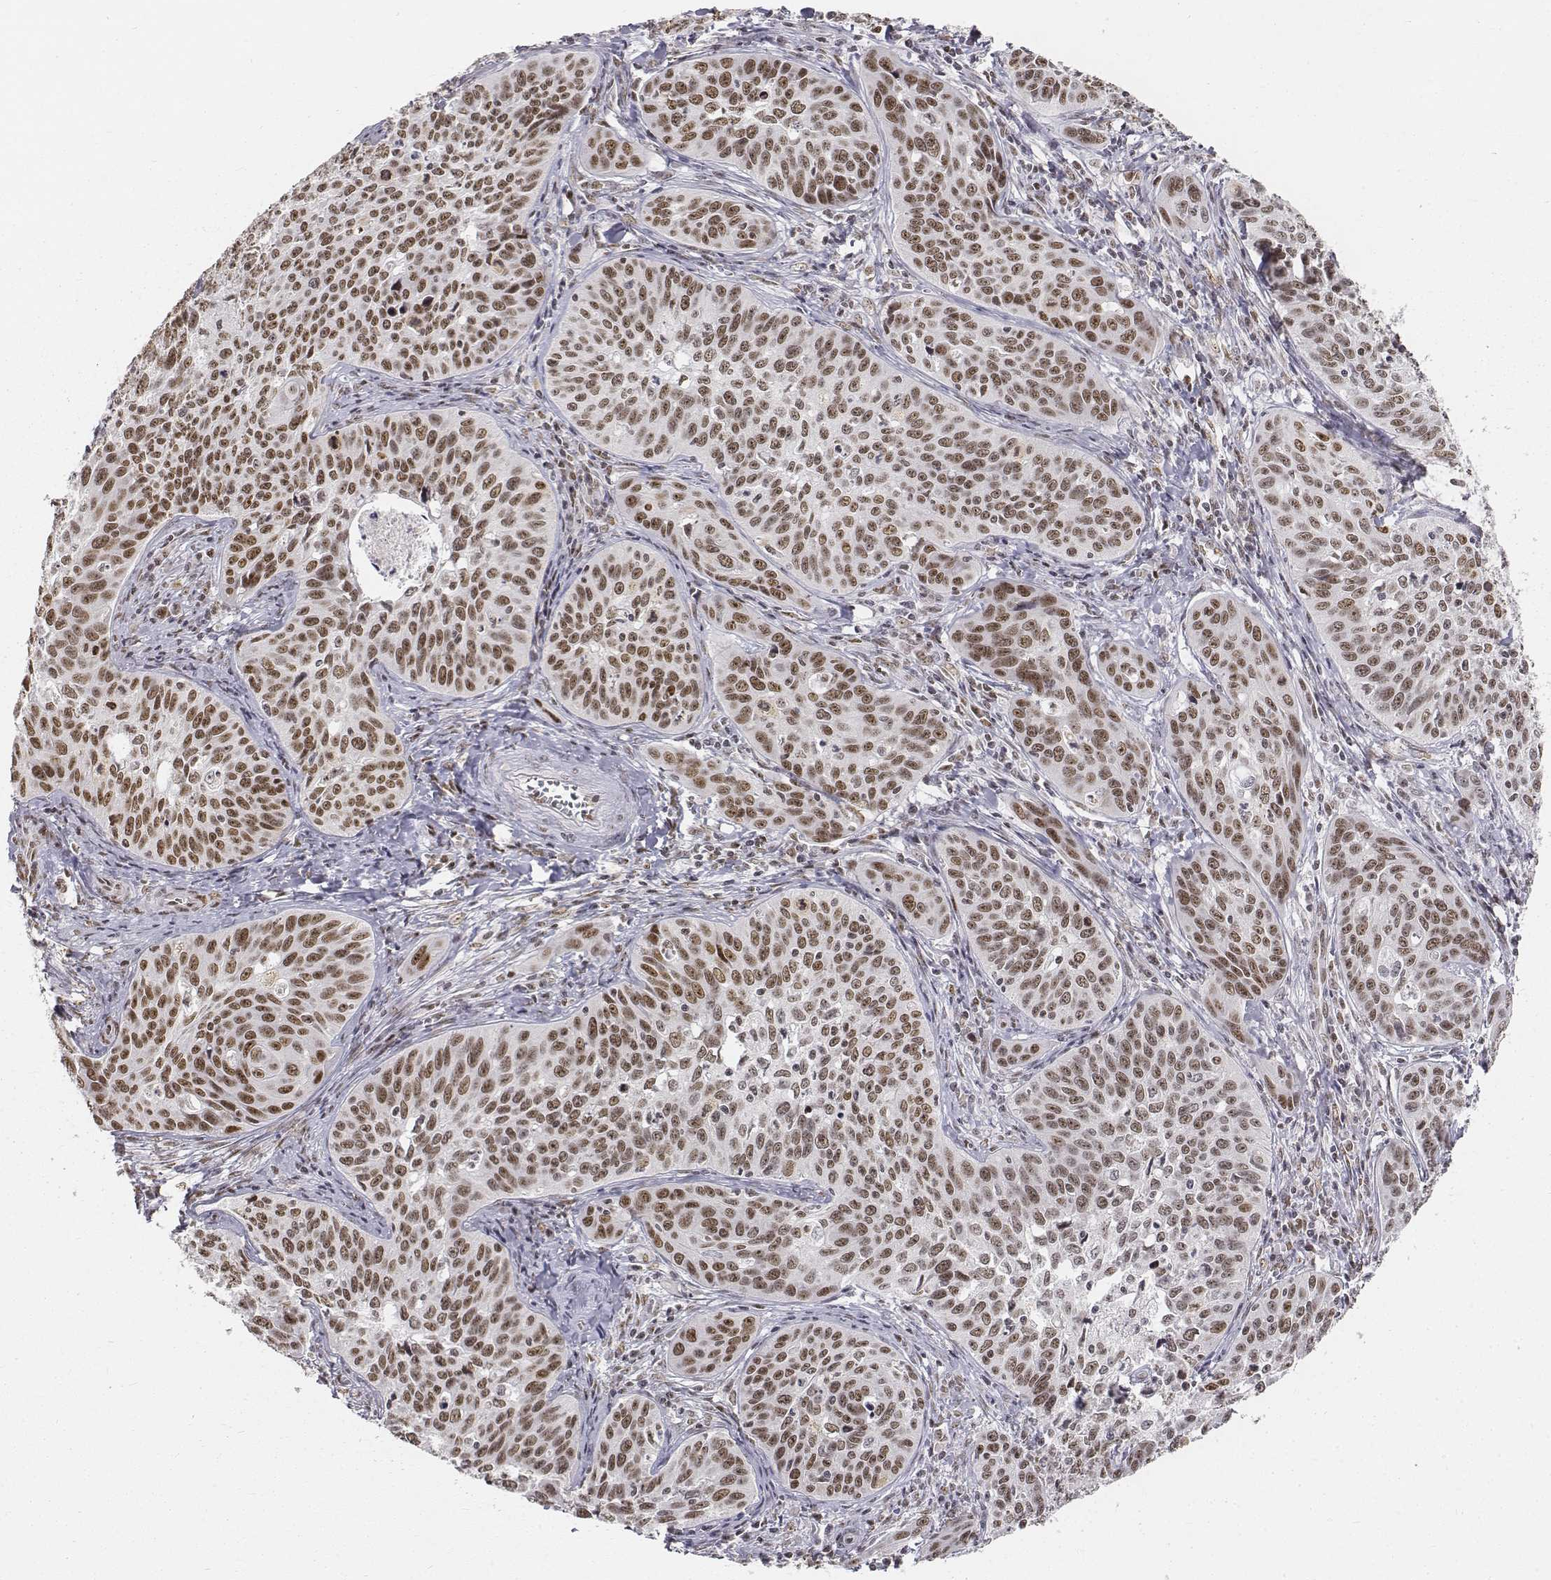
{"staining": {"intensity": "moderate", "quantity": "25%-75%", "location": "nuclear"}, "tissue": "cervical cancer", "cell_type": "Tumor cells", "image_type": "cancer", "snomed": [{"axis": "morphology", "description": "Squamous cell carcinoma, NOS"}, {"axis": "topography", "description": "Cervix"}], "caption": "Squamous cell carcinoma (cervical) stained for a protein demonstrates moderate nuclear positivity in tumor cells.", "gene": "PHF6", "patient": {"sex": "female", "age": 31}}